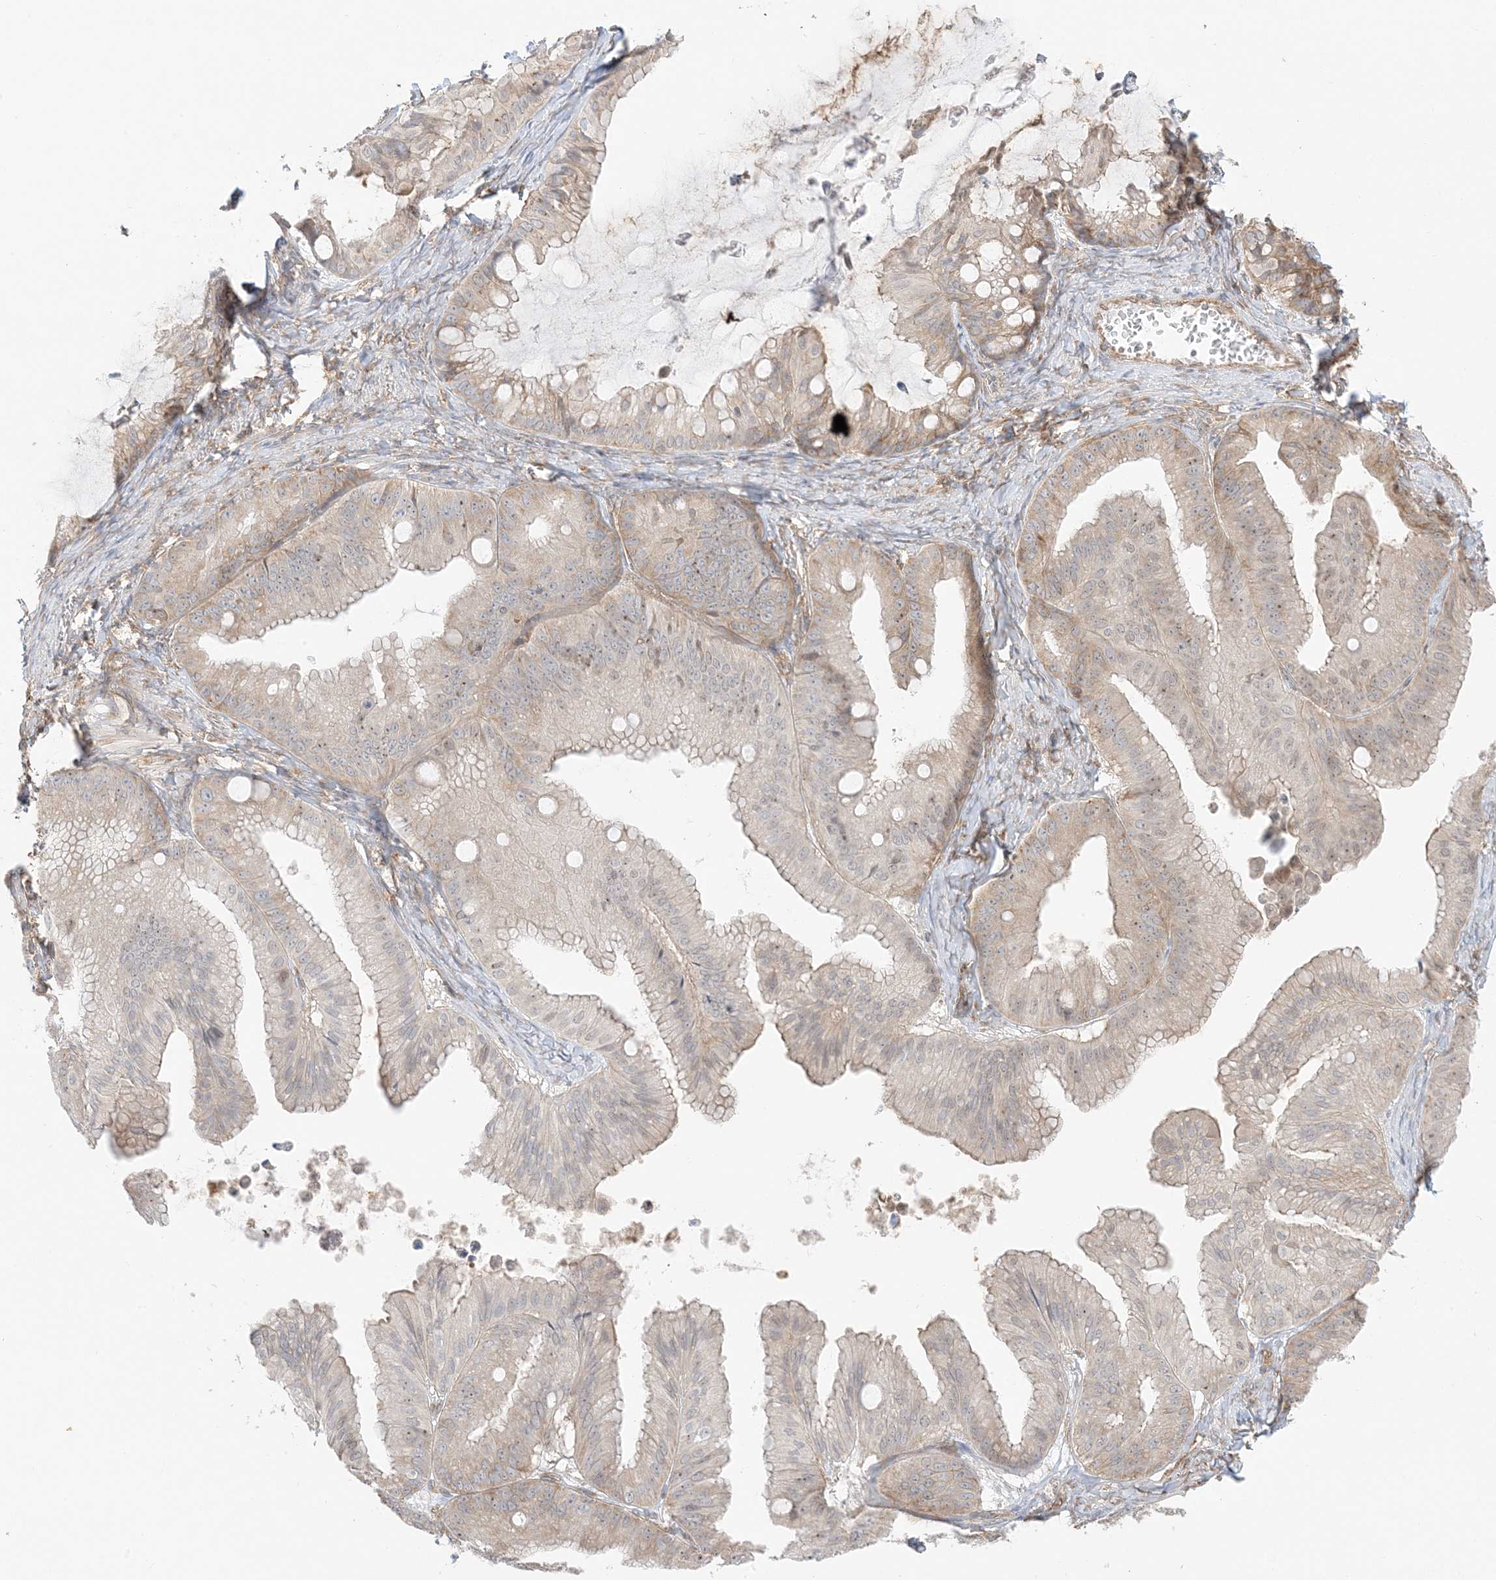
{"staining": {"intensity": "weak", "quantity": "<25%", "location": "cytoplasmic/membranous"}, "tissue": "ovarian cancer", "cell_type": "Tumor cells", "image_type": "cancer", "snomed": [{"axis": "morphology", "description": "Cystadenocarcinoma, mucinous, NOS"}, {"axis": "topography", "description": "Ovary"}], "caption": "This is a photomicrograph of IHC staining of mucinous cystadenocarcinoma (ovarian), which shows no positivity in tumor cells.", "gene": "UBAP2L", "patient": {"sex": "female", "age": 71}}